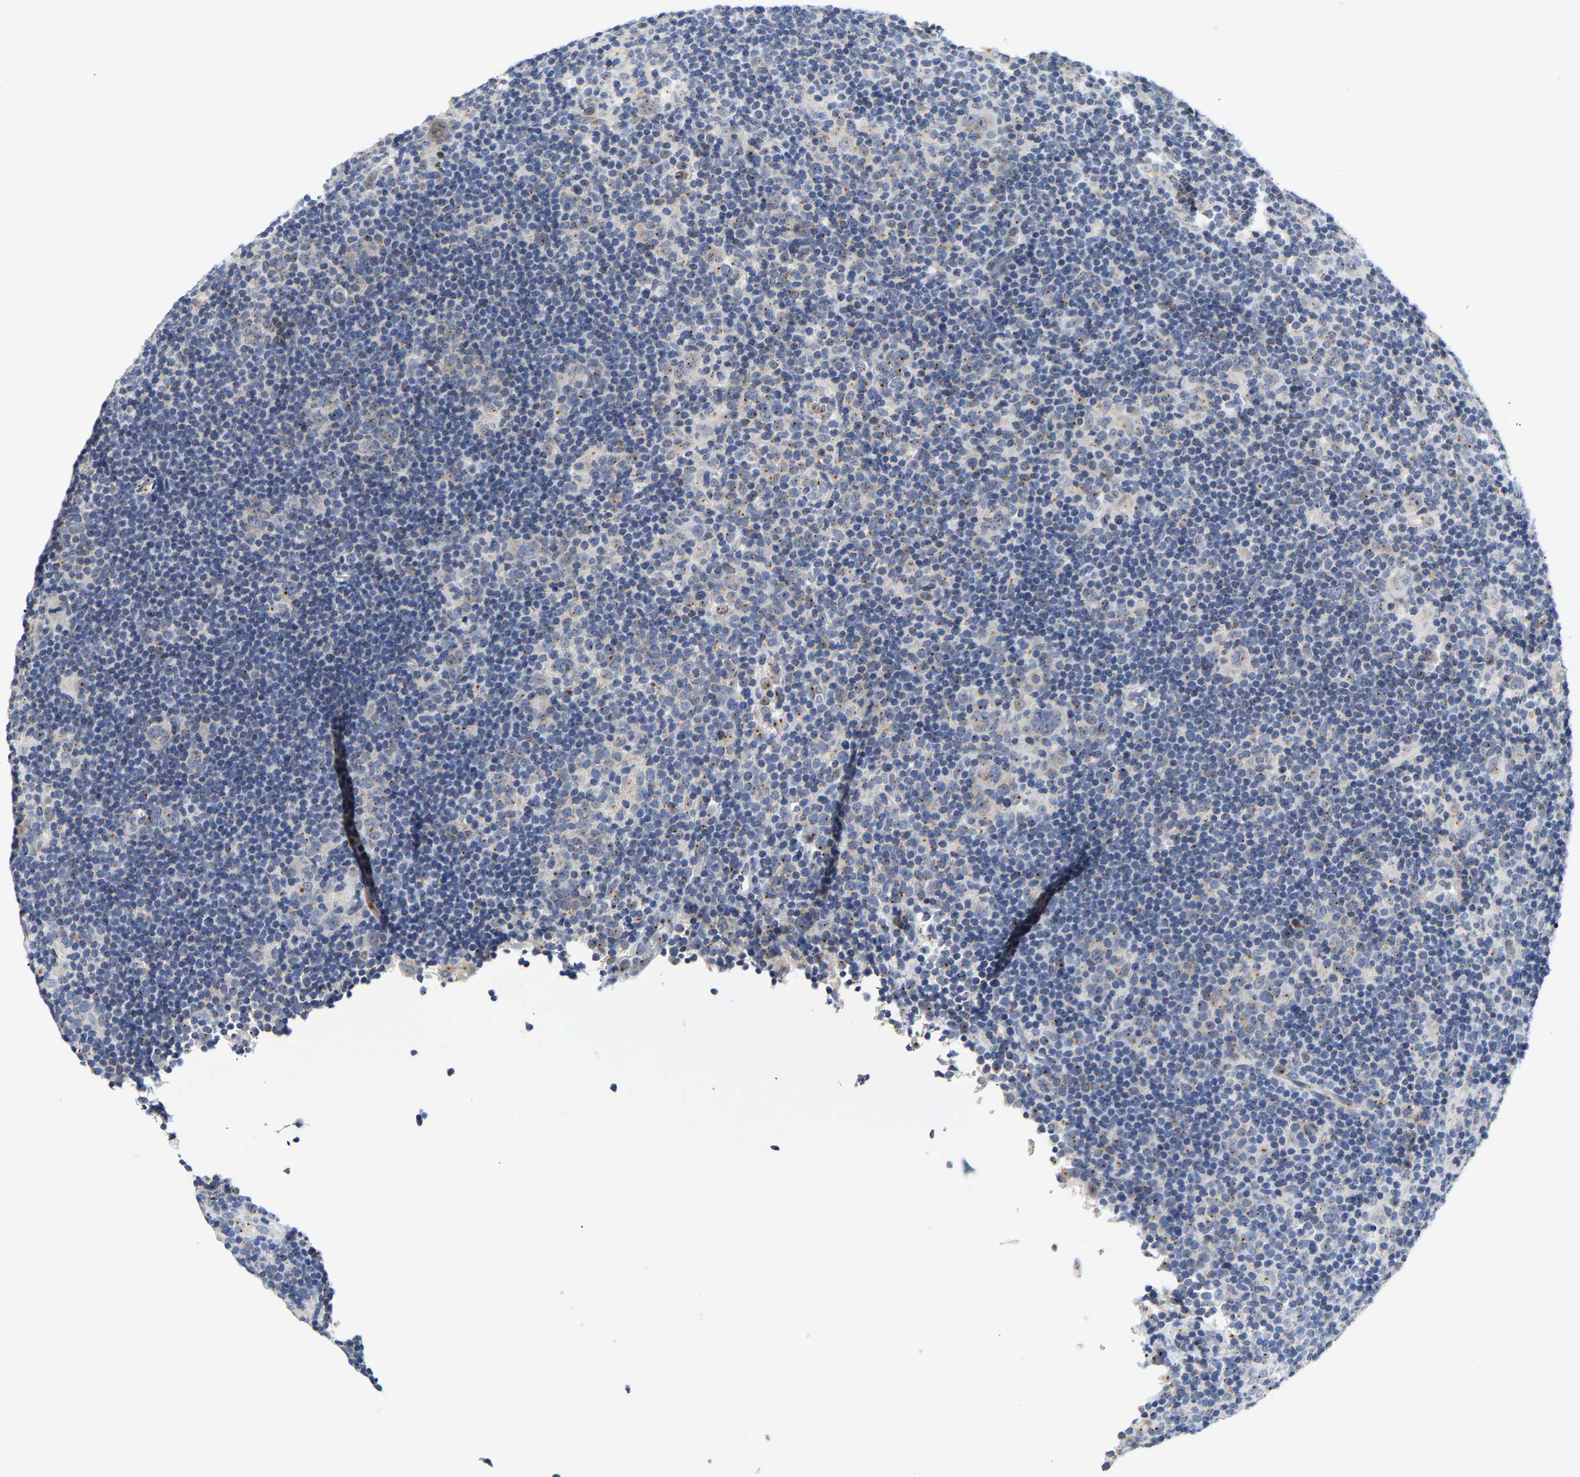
{"staining": {"intensity": "moderate", "quantity": "25%-75%", "location": "cytoplasmic/membranous"}, "tissue": "lymphoma", "cell_type": "Tumor cells", "image_type": "cancer", "snomed": [{"axis": "morphology", "description": "Hodgkin's disease, NOS"}, {"axis": "topography", "description": "Lymph node"}], "caption": "Hodgkin's disease tissue shows moderate cytoplasmic/membranous expression in approximately 25%-75% of tumor cells, visualized by immunohistochemistry.", "gene": "PCNT", "patient": {"sex": "female", "age": 57}}